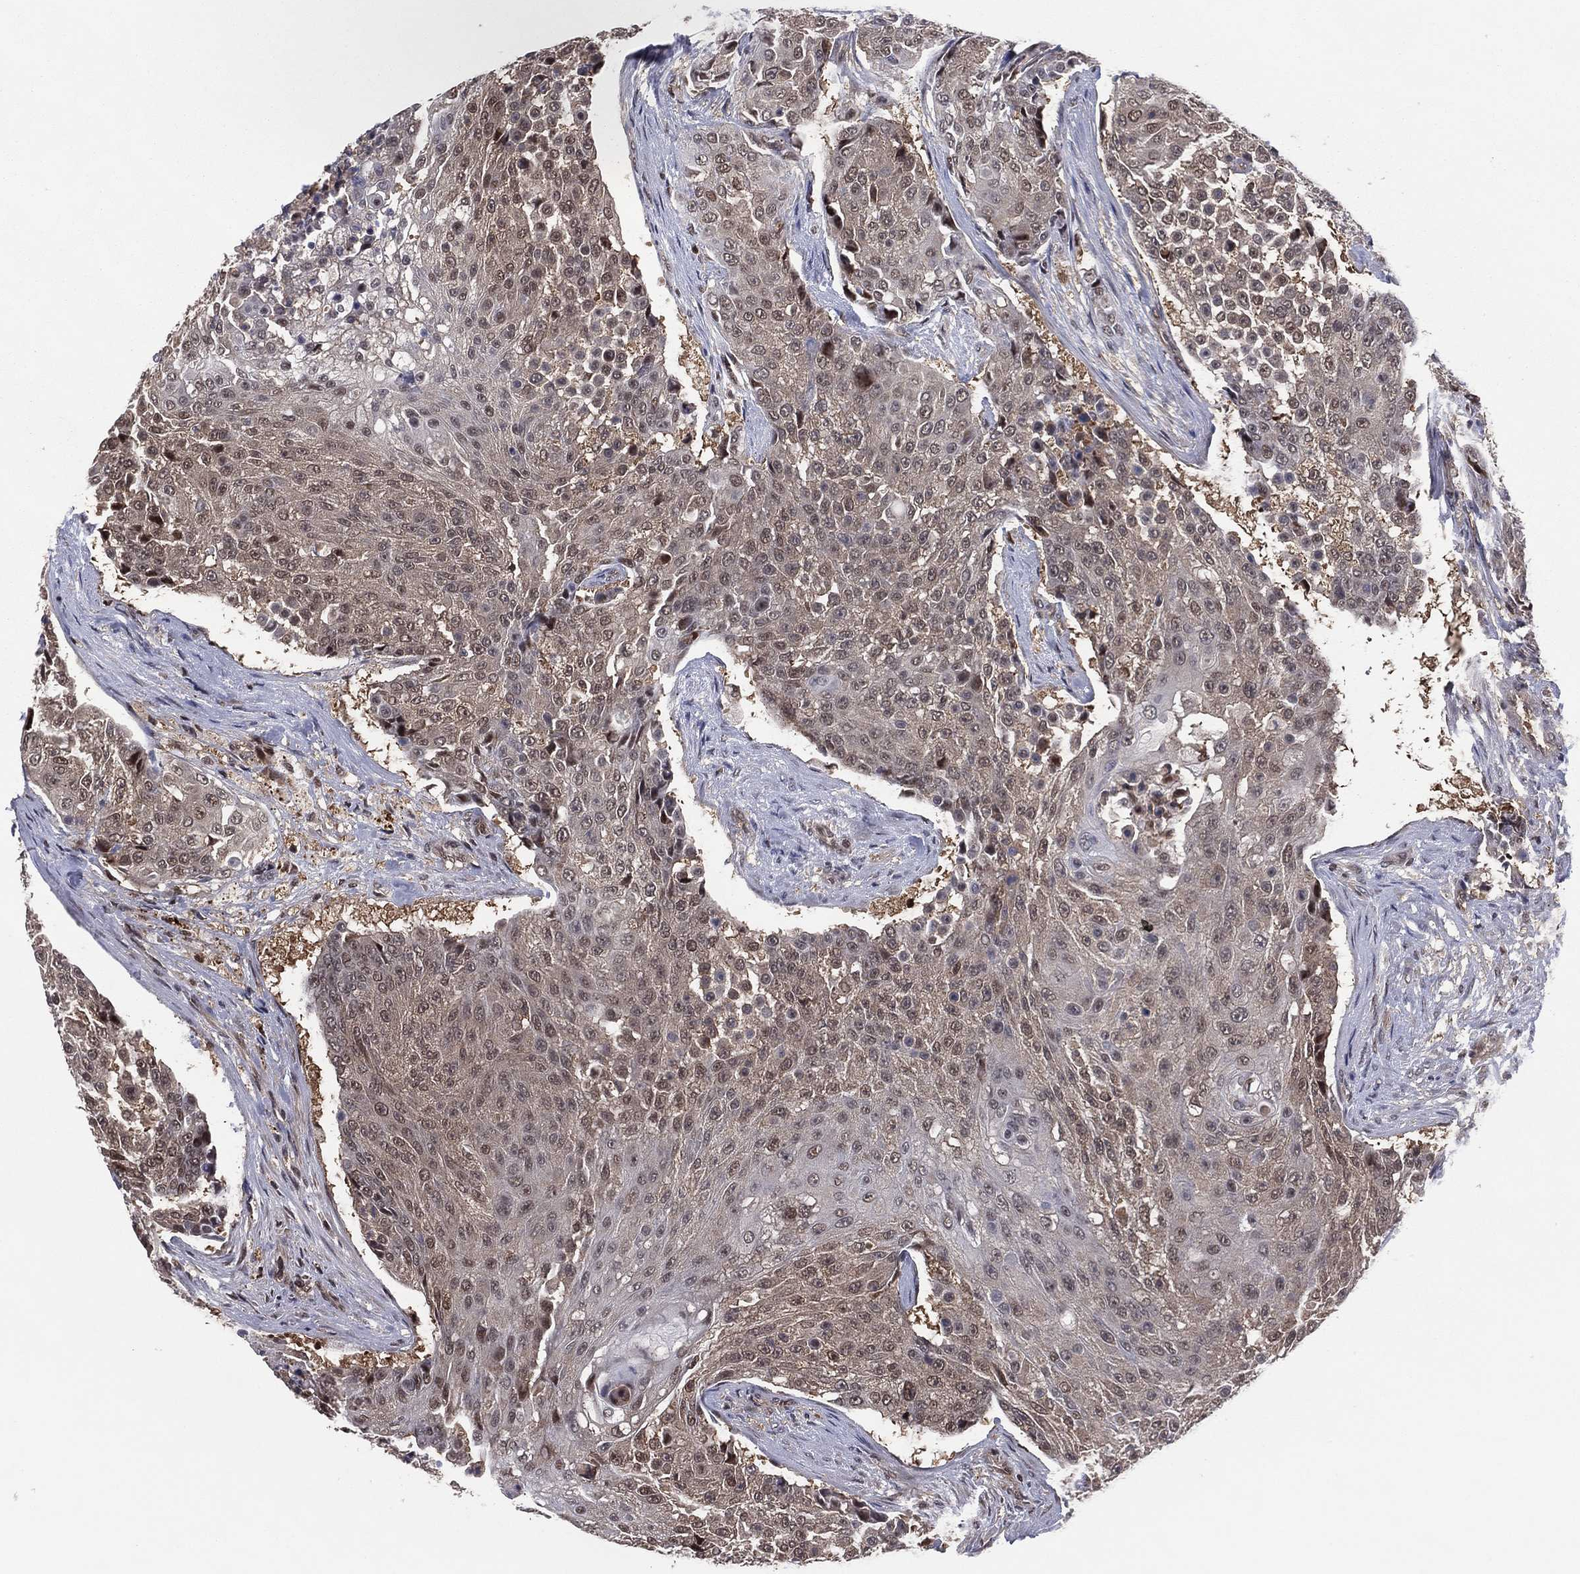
{"staining": {"intensity": "negative", "quantity": "none", "location": "none"}, "tissue": "urothelial cancer", "cell_type": "Tumor cells", "image_type": "cancer", "snomed": [{"axis": "morphology", "description": "Urothelial carcinoma, High grade"}, {"axis": "topography", "description": "Urinary bladder"}], "caption": "Tumor cells show no significant protein positivity in high-grade urothelial carcinoma.", "gene": "ICOSLG", "patient": {"sex": "female", "age": 63}}